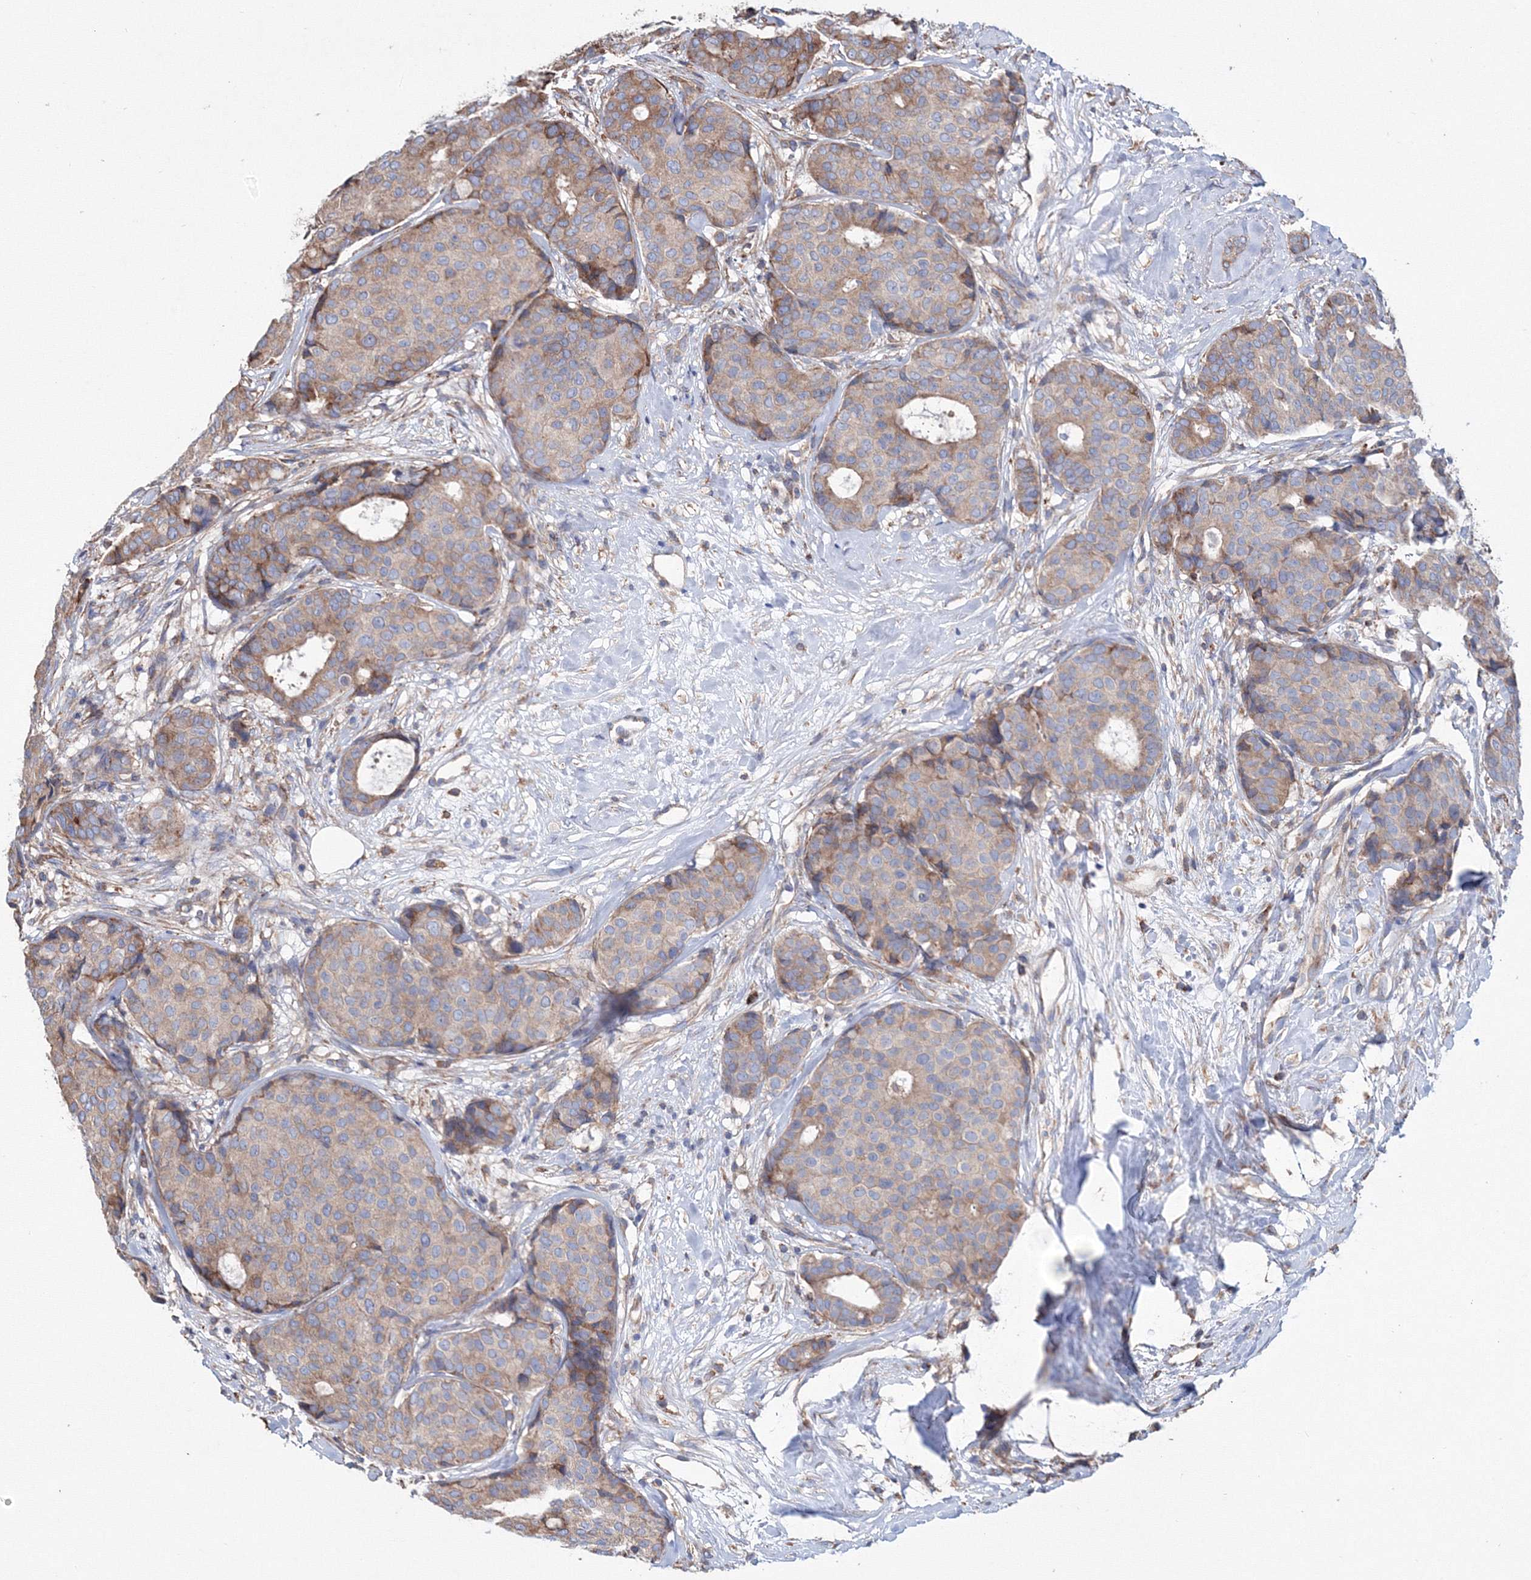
{"staining": {"intensity": "moderate", "quantity": "25%-75%", "location": "cytoplasmic/membranous"}, "tissue": "breast cancer", "cell_type": "Tumor cells", "image_type": "cancer", "snomed": [{"axis": "morphology", "description": "Duct carcinoma"}, {"axis": "topography", "description": "Breast"}], "caption": "Immunohistochemistry (IHC) of human breast cancer exhibits medium levels of moderate cytoplasmic/membranous expression in about 25%-75% of tumor cells.", "gene": "VPS8", "patient": {"sex": "female", "age": 75}}